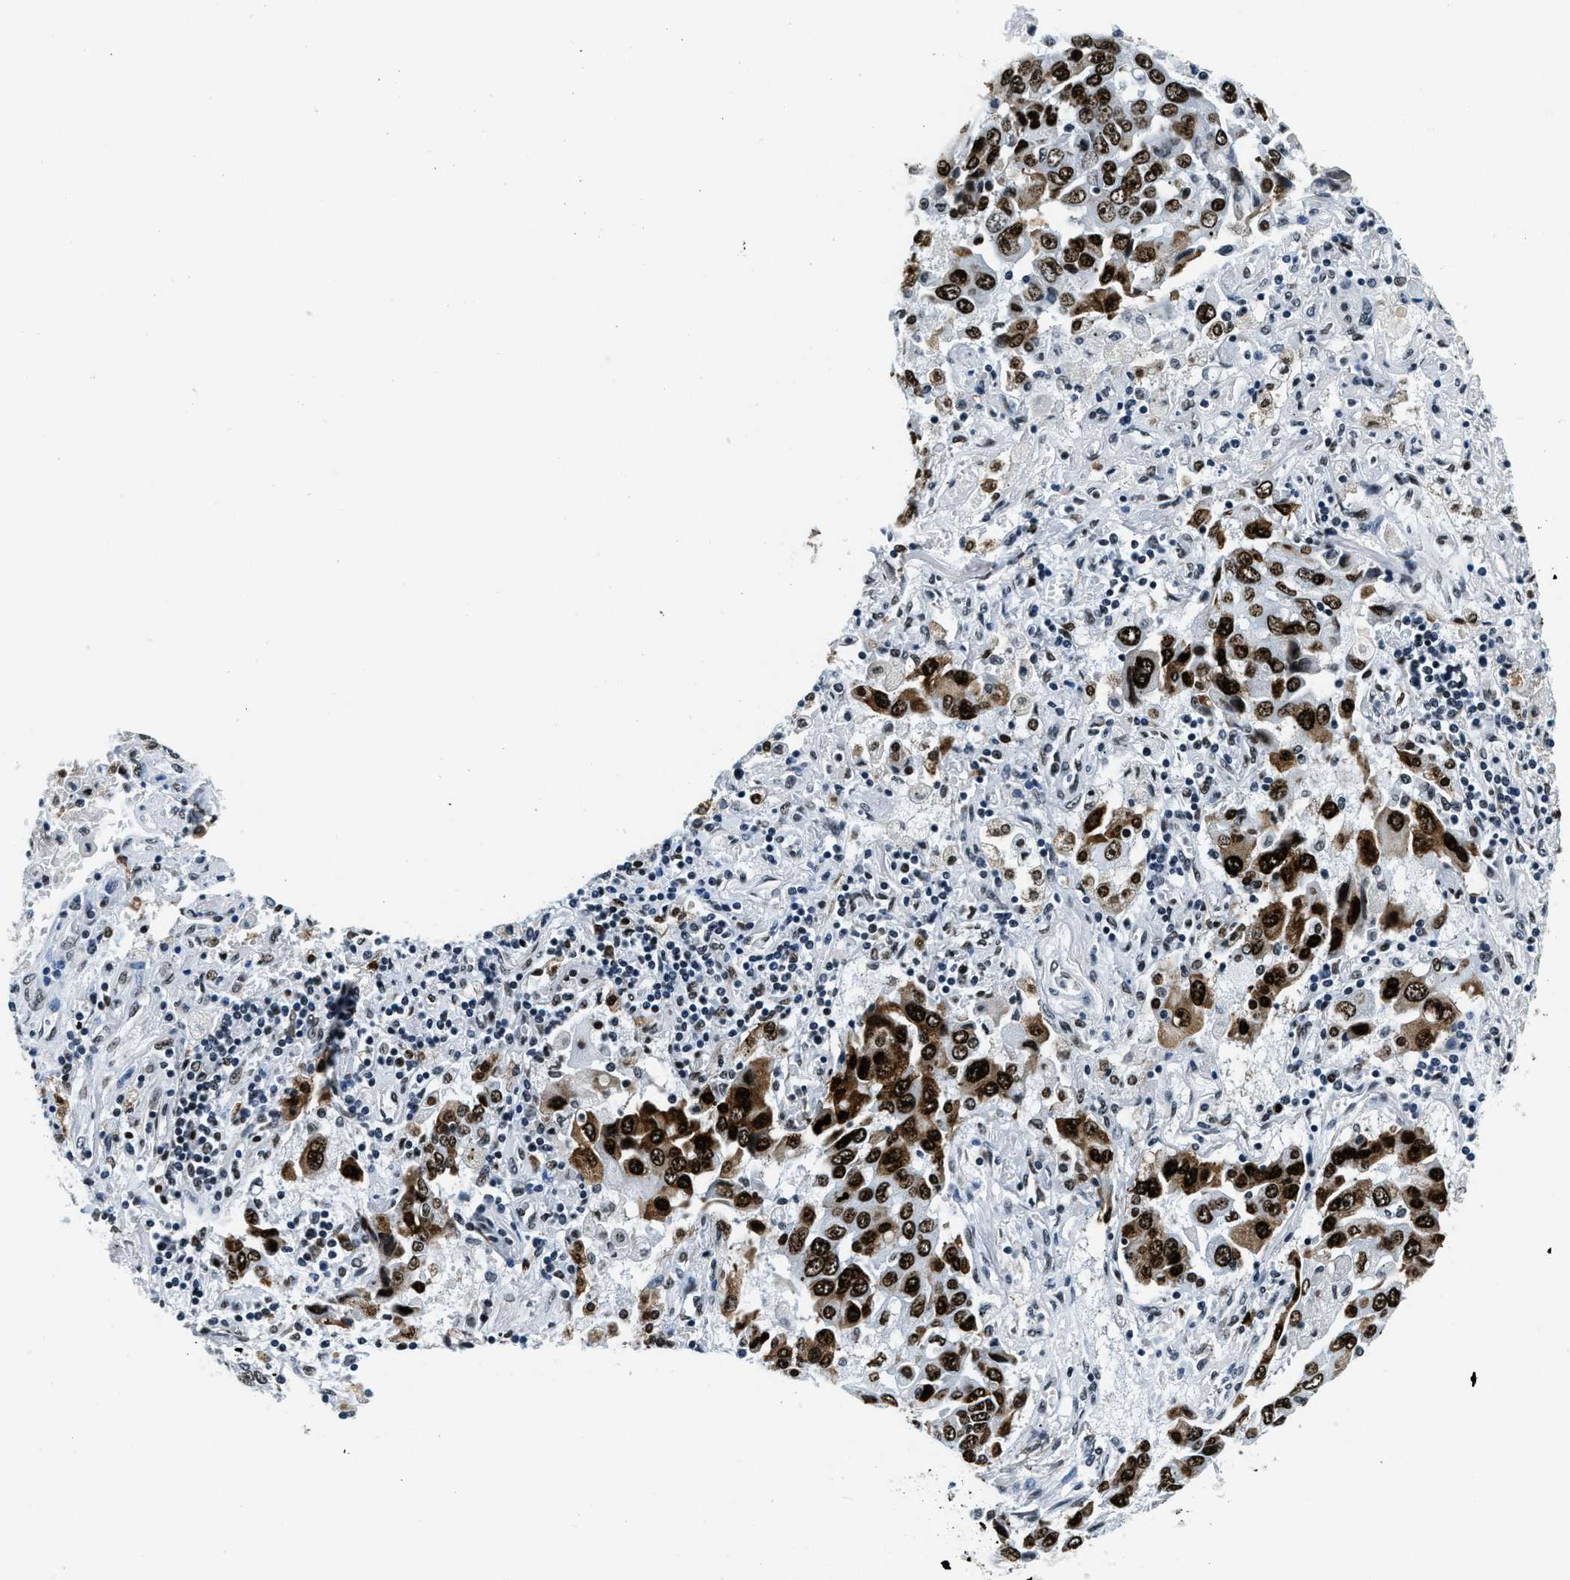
{"staining": {"intensity": "strong", "quantity": ">75%", "location": "nuclear"}, "tissue": "lung cancer", "cell_type": "Tumor cells", "image_type": "cancer", "snomed": [{"axis": "morphology", "description": "Adenocarcinoma, NOS"}, {"axis": "topography", "description": "Lung"}], "caption": "Lung adenocarcinoma stained for a protein (brown) reveals strong nuclear positive staining in approximately >75% of tumor cells.", "gene": "TOP1", "patient": {"sex": "female", "age": 65}}